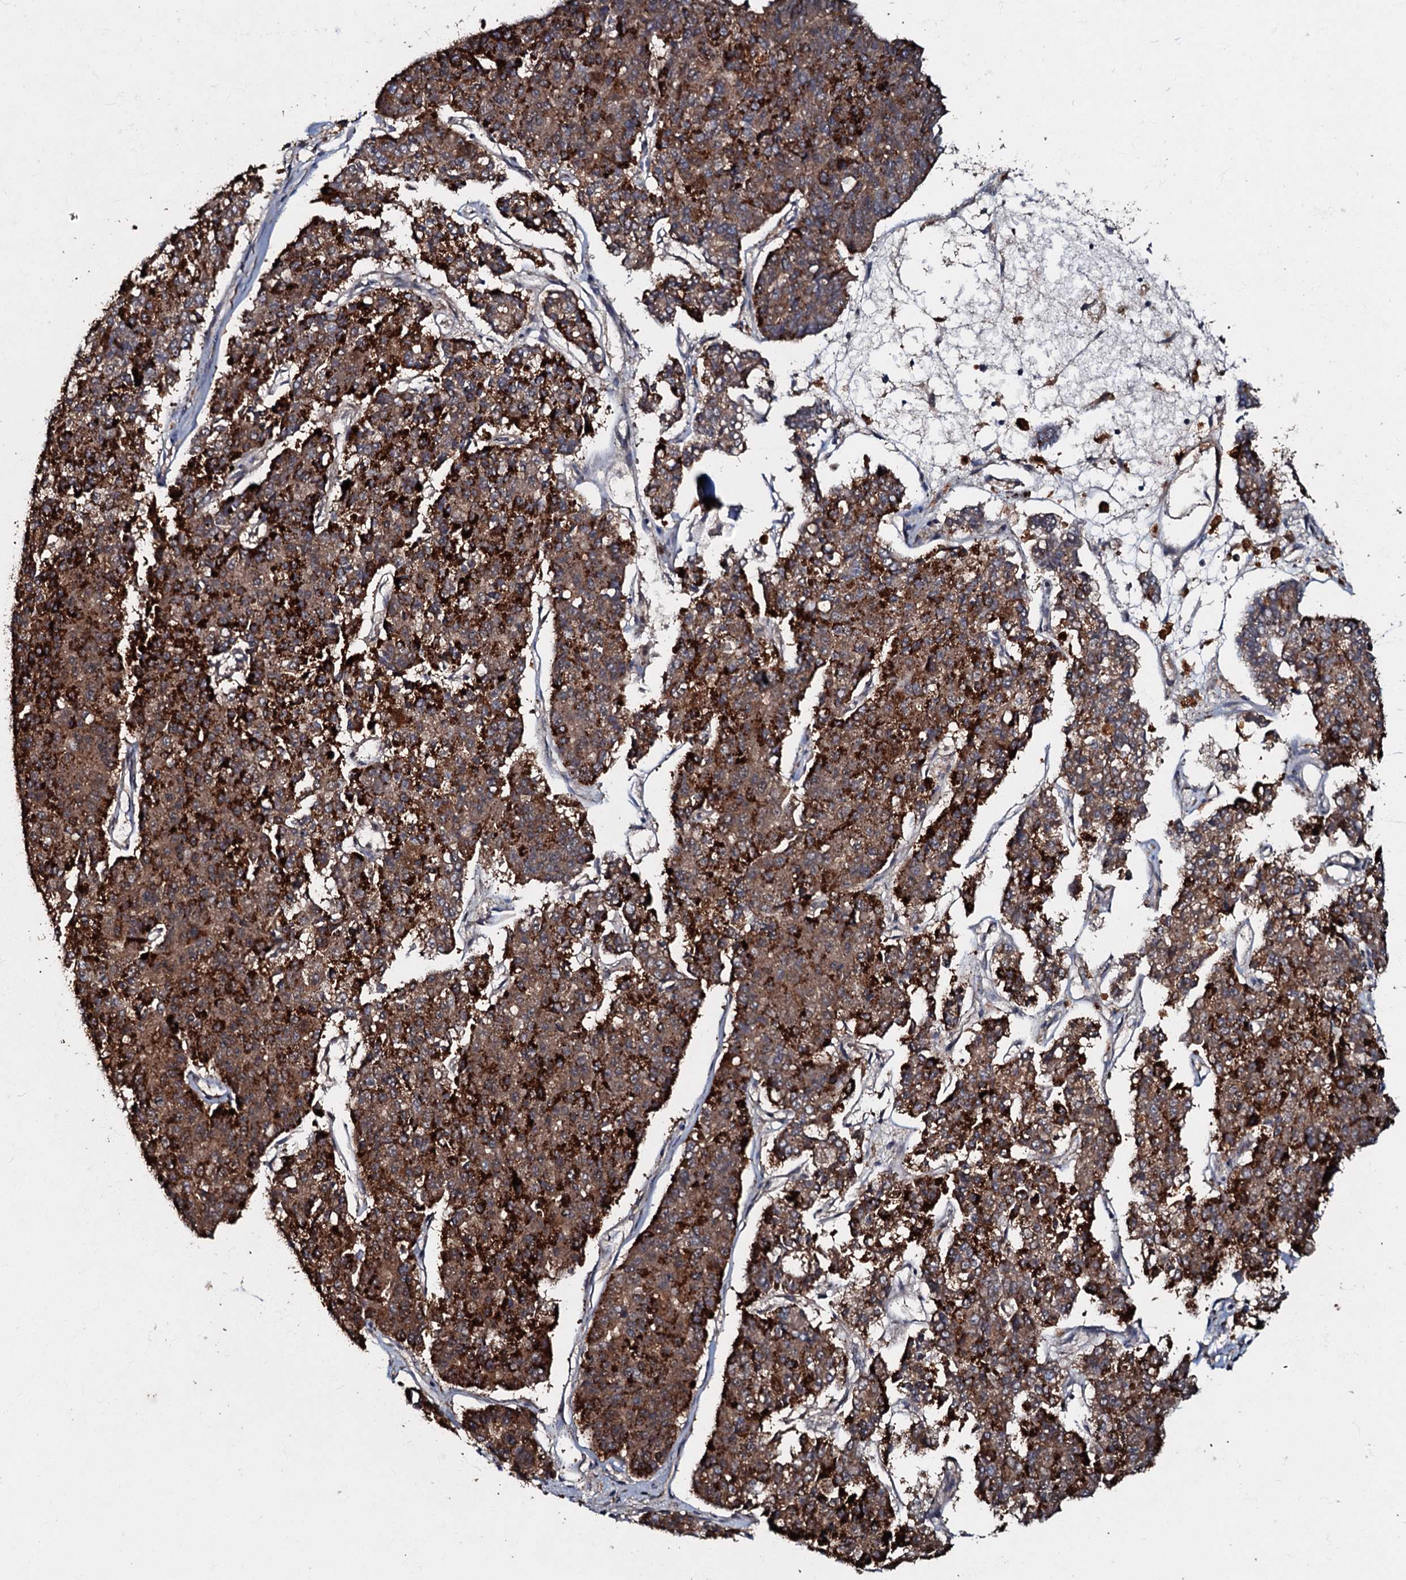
{"staining": {"intensity": "strong", "quantity": ">75%", "location": "cytoplasmic/membranous"}, "tissue": "pancreatic cancer", "cell_type": "Tumor cells", "image_type": "cancer", "snomed": [{"axis": "morphology", "description": "Adenocarcinoma, NOS"}, {"axis": "topography", "description": "Pancreas"}], "caption": "Pancreatic adenocarcinoma tissue exhibits strong cytoplasmic/membranous expression in about >75% of tumor cells", "gene": "MANSC4", "patient": {"sex": "male", "age": 50}}